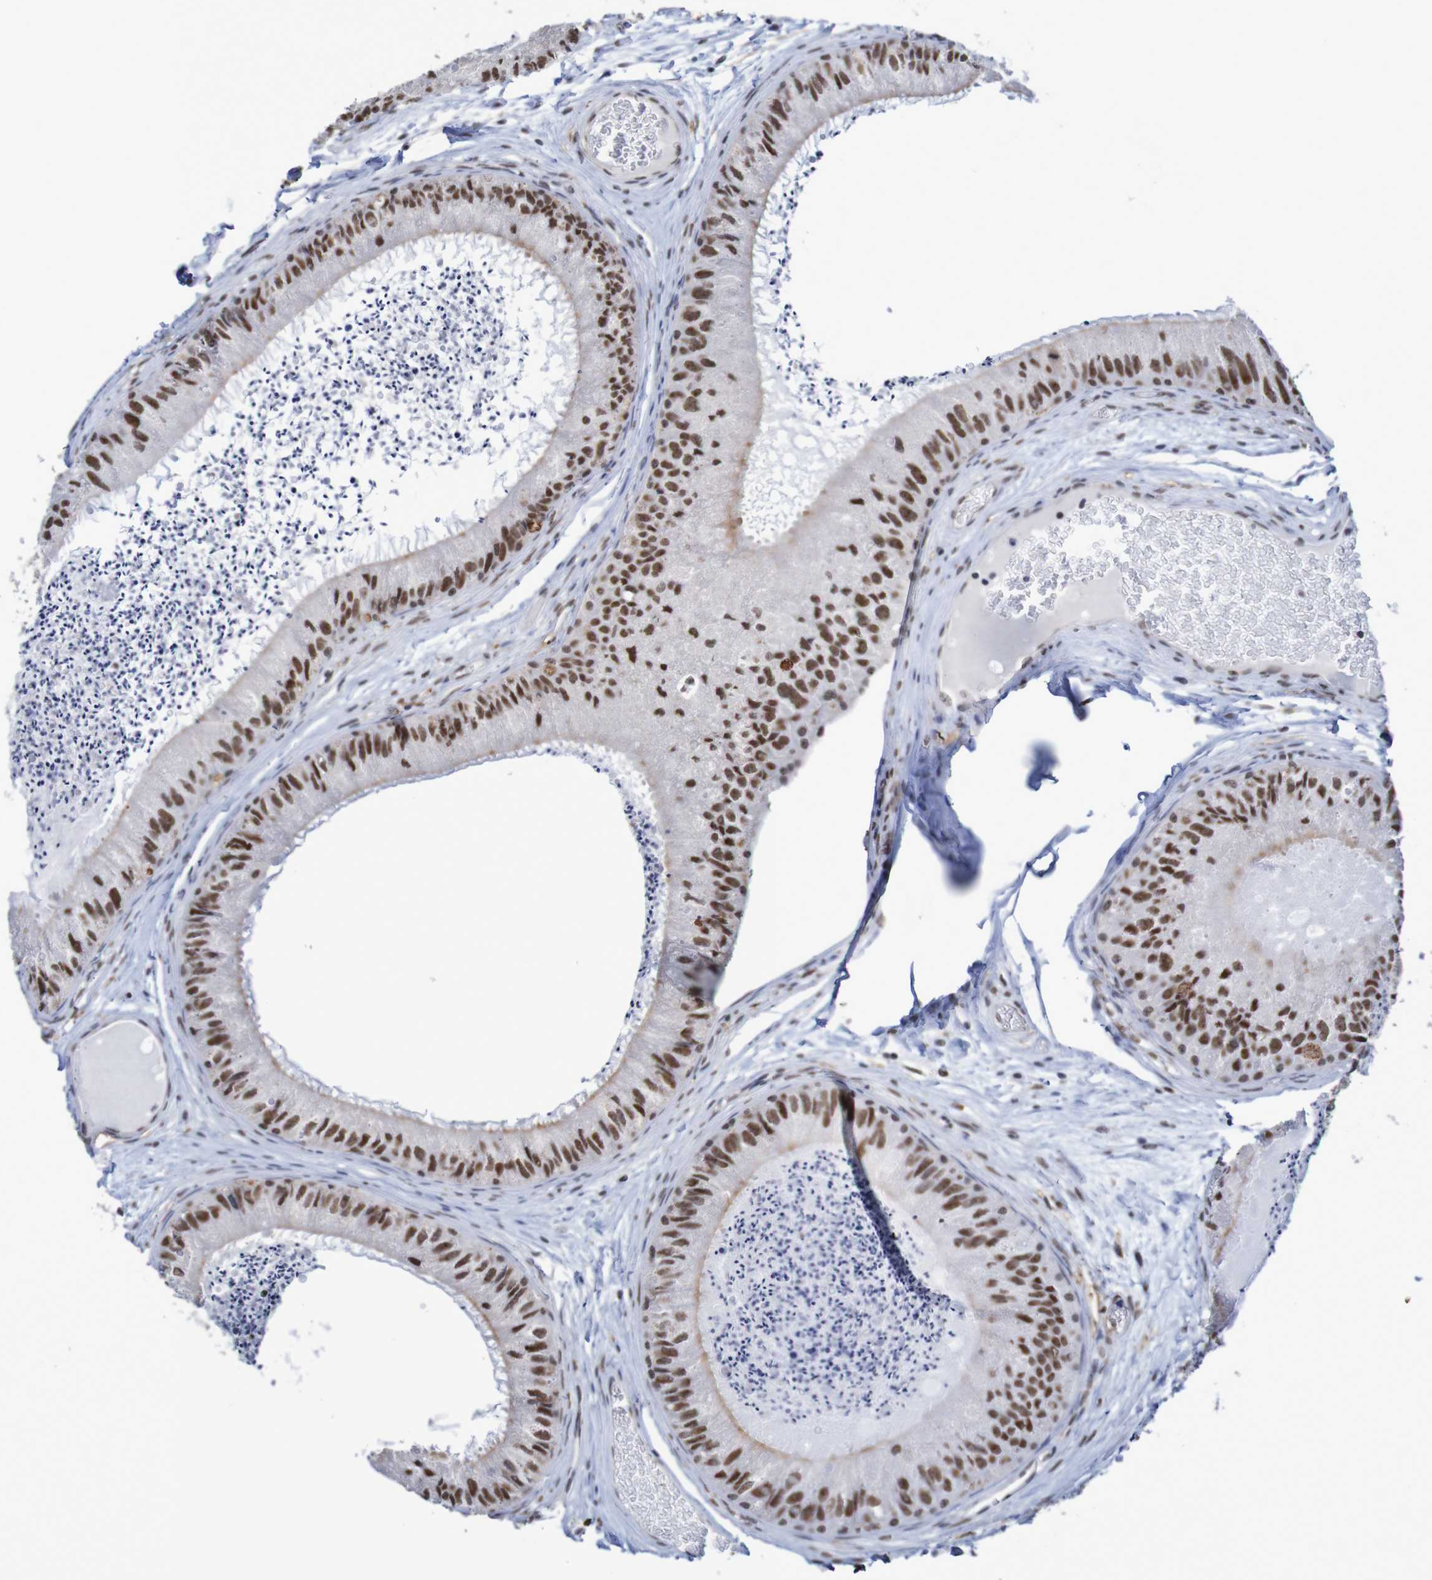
{"staining": {"intensity": "strong", "quantity": ">75%", "location": "nuclear"}, "tissue": "epididymis", "cell_type": "Glandular cells", "image_type": "normal", "snomed": [{"axis": "morphology", "description": "Normal tissue, NOS"}, {"axis": "topography", "description": "Epididymis"}], "caption": "IHC of normal human epididymis demonstrates high levels of strong nuclear expression in about >75% of glandular cells. The staining was performed using DAB (3,3'-diaminobenzidine), with brown indicating positive protein expression. Nuclei are stained blue with hematoxylin.", "gene": "MRTFB", "patient": {"sex": "male", "age": 31}}